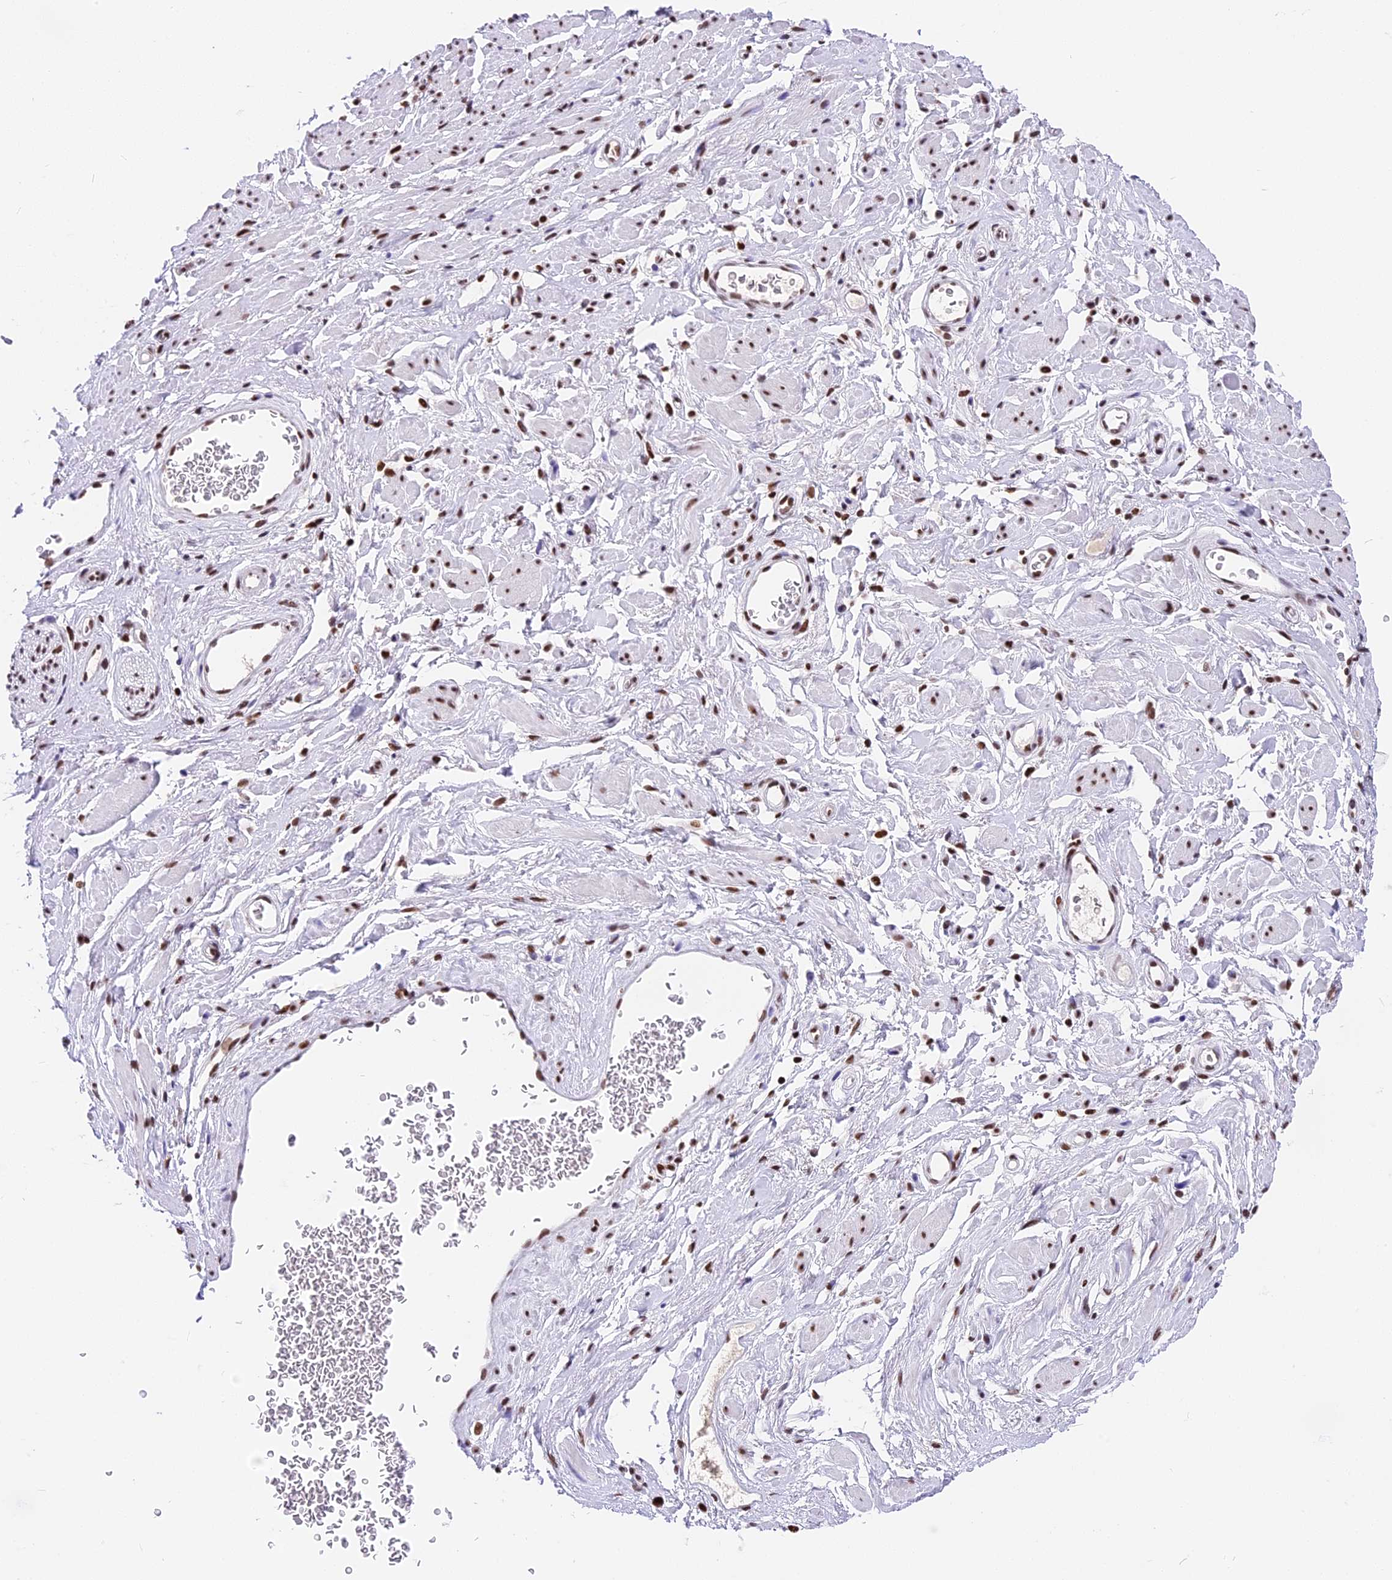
{"staining": {"intensity": "moderate", "quantity": "25%-75%", "location": "nuclear"}, "tissue": "adipose tissue", "cell_type": "Adipocytes", "image_type": "normal", "snomed": [{"axis": "morphology", "description": "Normal tissue, NOS"}, {"axis": "morphology", "description": "Adenocarcinoma, NOS"}, {"axis": "topography", "description": "Rectum"}, {"axis": "topography", "description": "Vagina"}, {"axis": "topography", "description": "Peripheral nerve tissue"}], "caption": "A micrograph showing moderate nuclear staining in about 25%-75% of adipocytes in unremarkable adipose tissue, as visualized by brown immunohistochemical staining.", "gene": "SBNO1", "patient": {"sex": "female", "age": 71}}